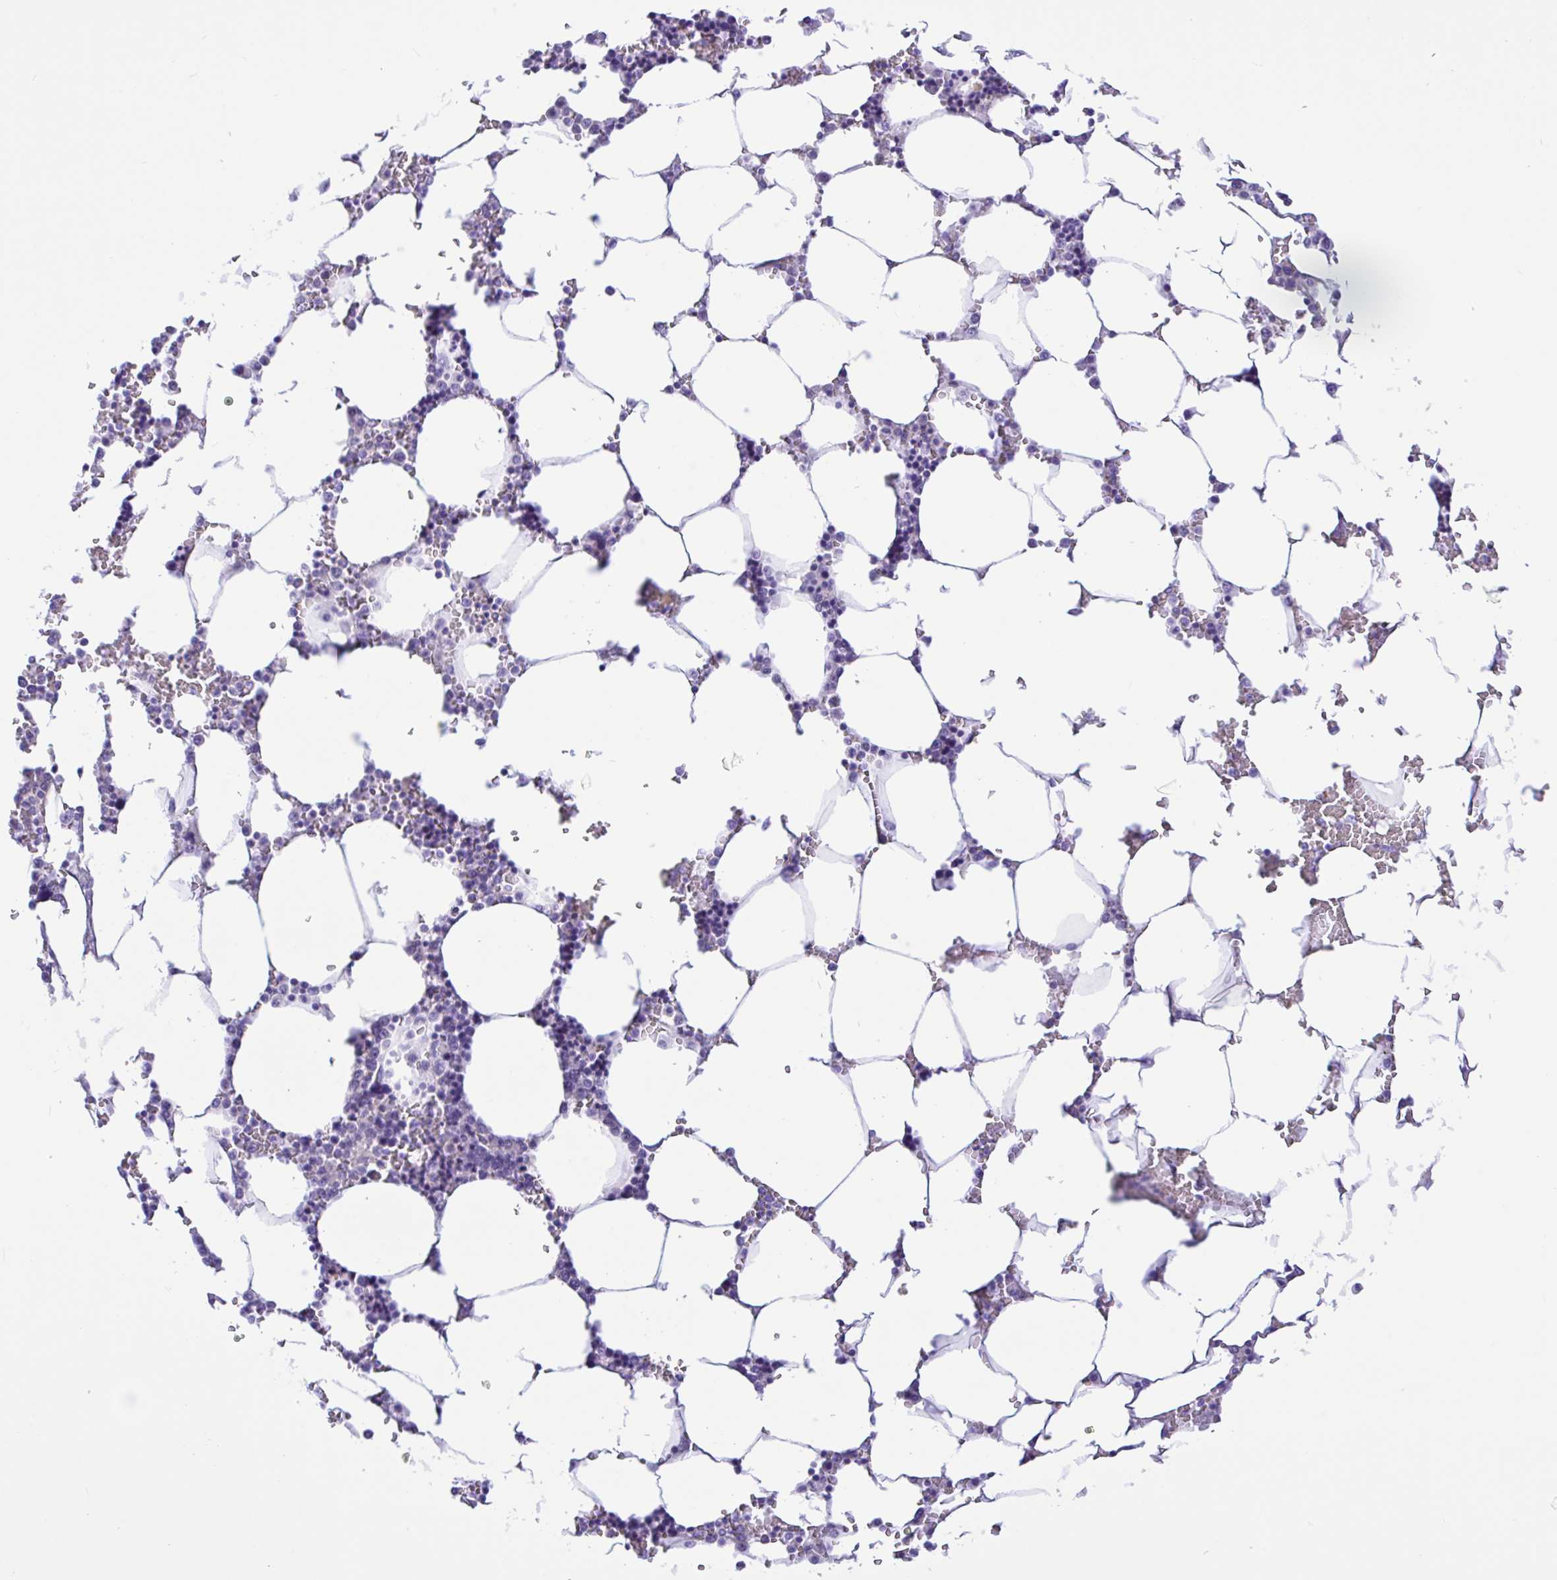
{"staining": {"intensity": "negative", "quantity": "none", "location": "none"}, "tissue": "bone marrow", "cell_type": "Hematopoietic cells", "image_type": "normal", "snomed": [{"axis": "morphology", "description": "Normal tissue, NOS"}, {"axis": "topography", "description": "Bone marrow"}], "caption": "A high-resolution histopathology image shows IHC staining of unremarkable bone marrow, which displays no significant positivity in hematopoietic cells.", "gene": "ANO4", "patient": {"sex": "male", "age": 64}}